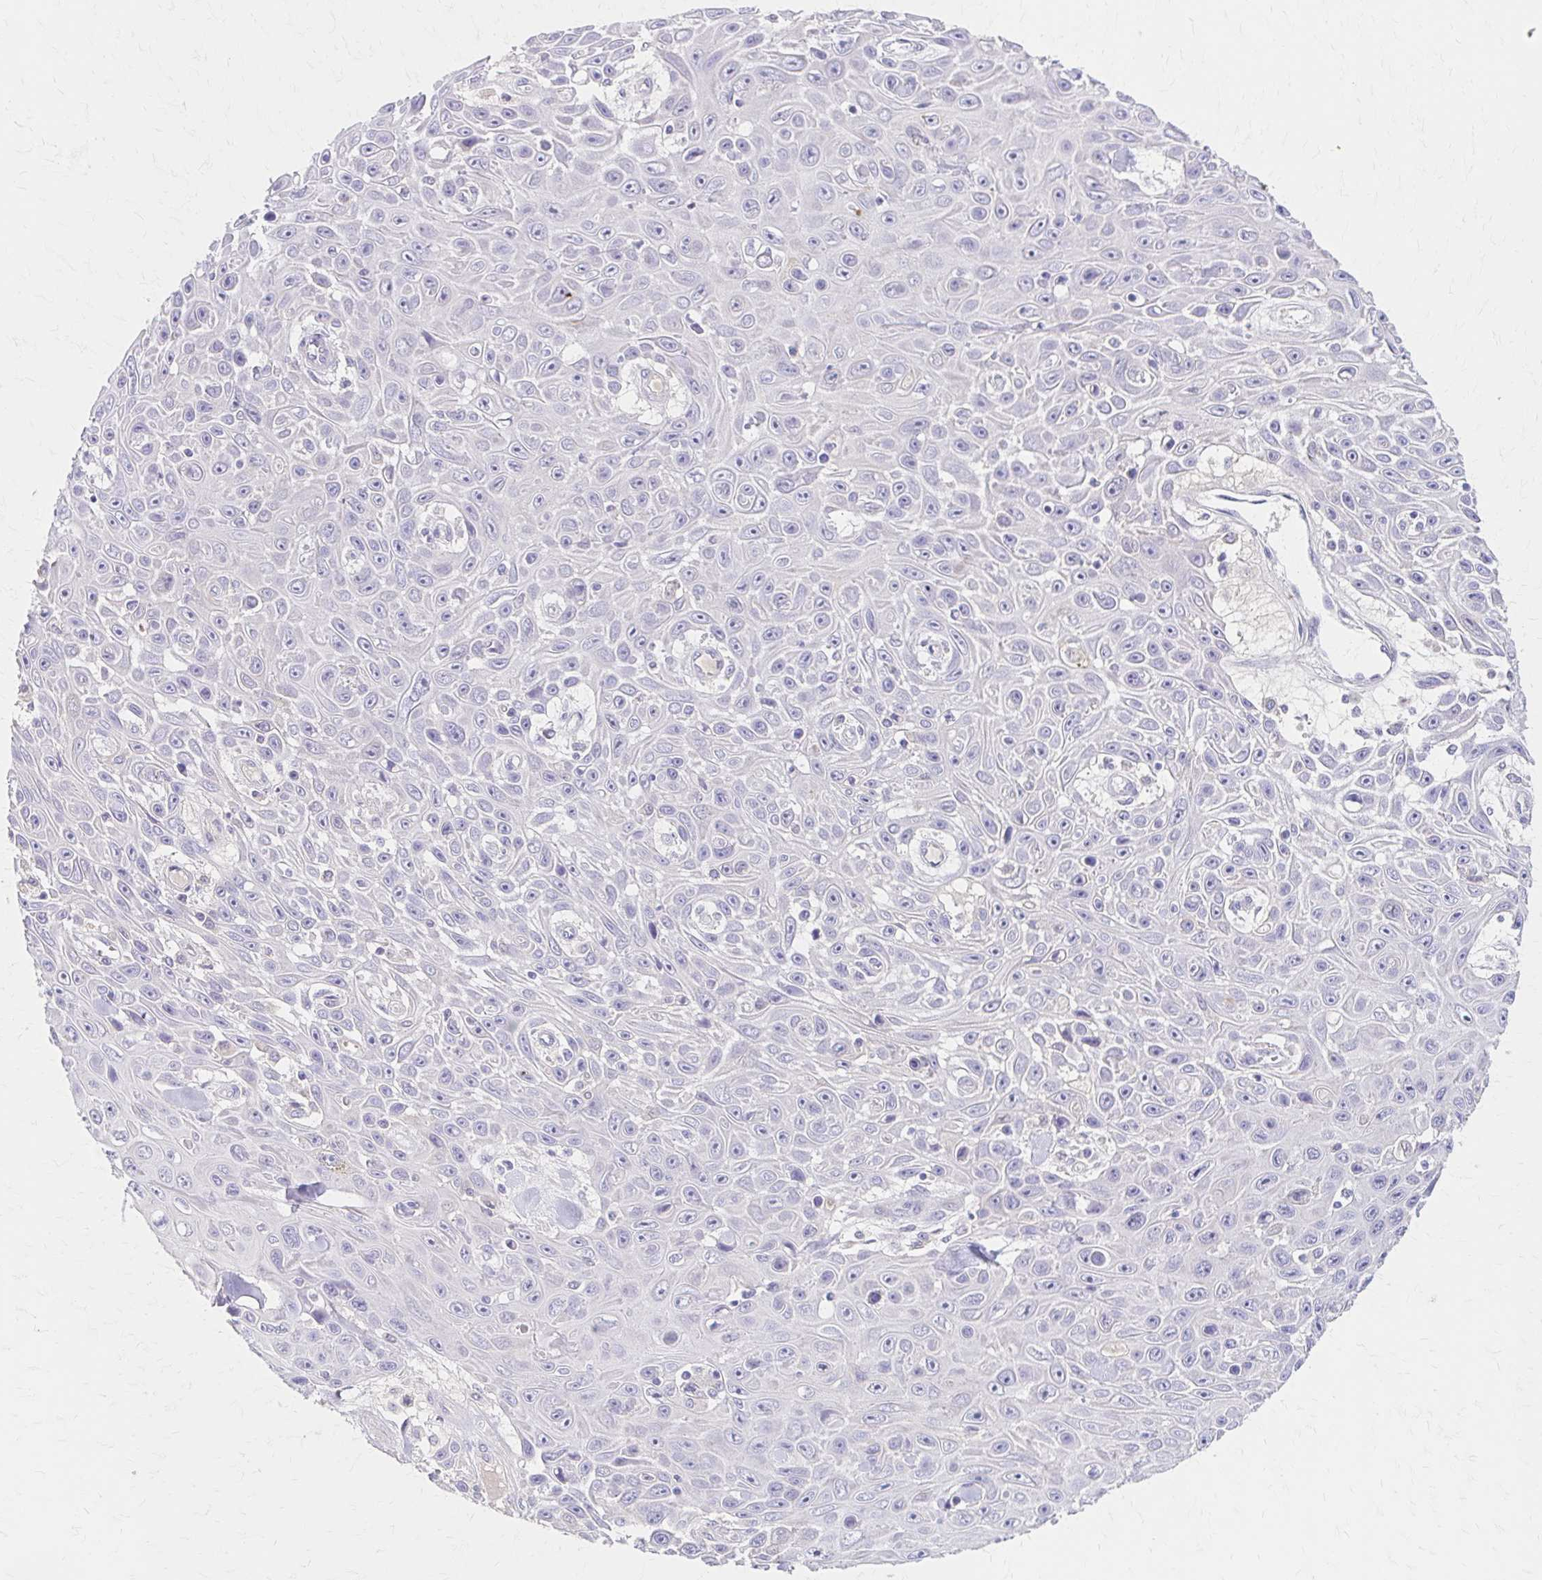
{"staining": {"intensity": "negative", "quantity": "none", "location": "none"}, "tissue": "skin cancer", "cell_type": "Tumor cells", "image_type": "cancer", "snomed": [{"axis": "morphology", "description": "Squamous cell carcinoma, NOS"}, {"axis": "topography", "description": "Skin"}], "caption": "Immunohistochemical staining of skin cancer shows no significant expression in tumor cells. Nuclei are stained in blue.", "gene": "AZGP1", "patient": {"sex": "male", "age": 82}}